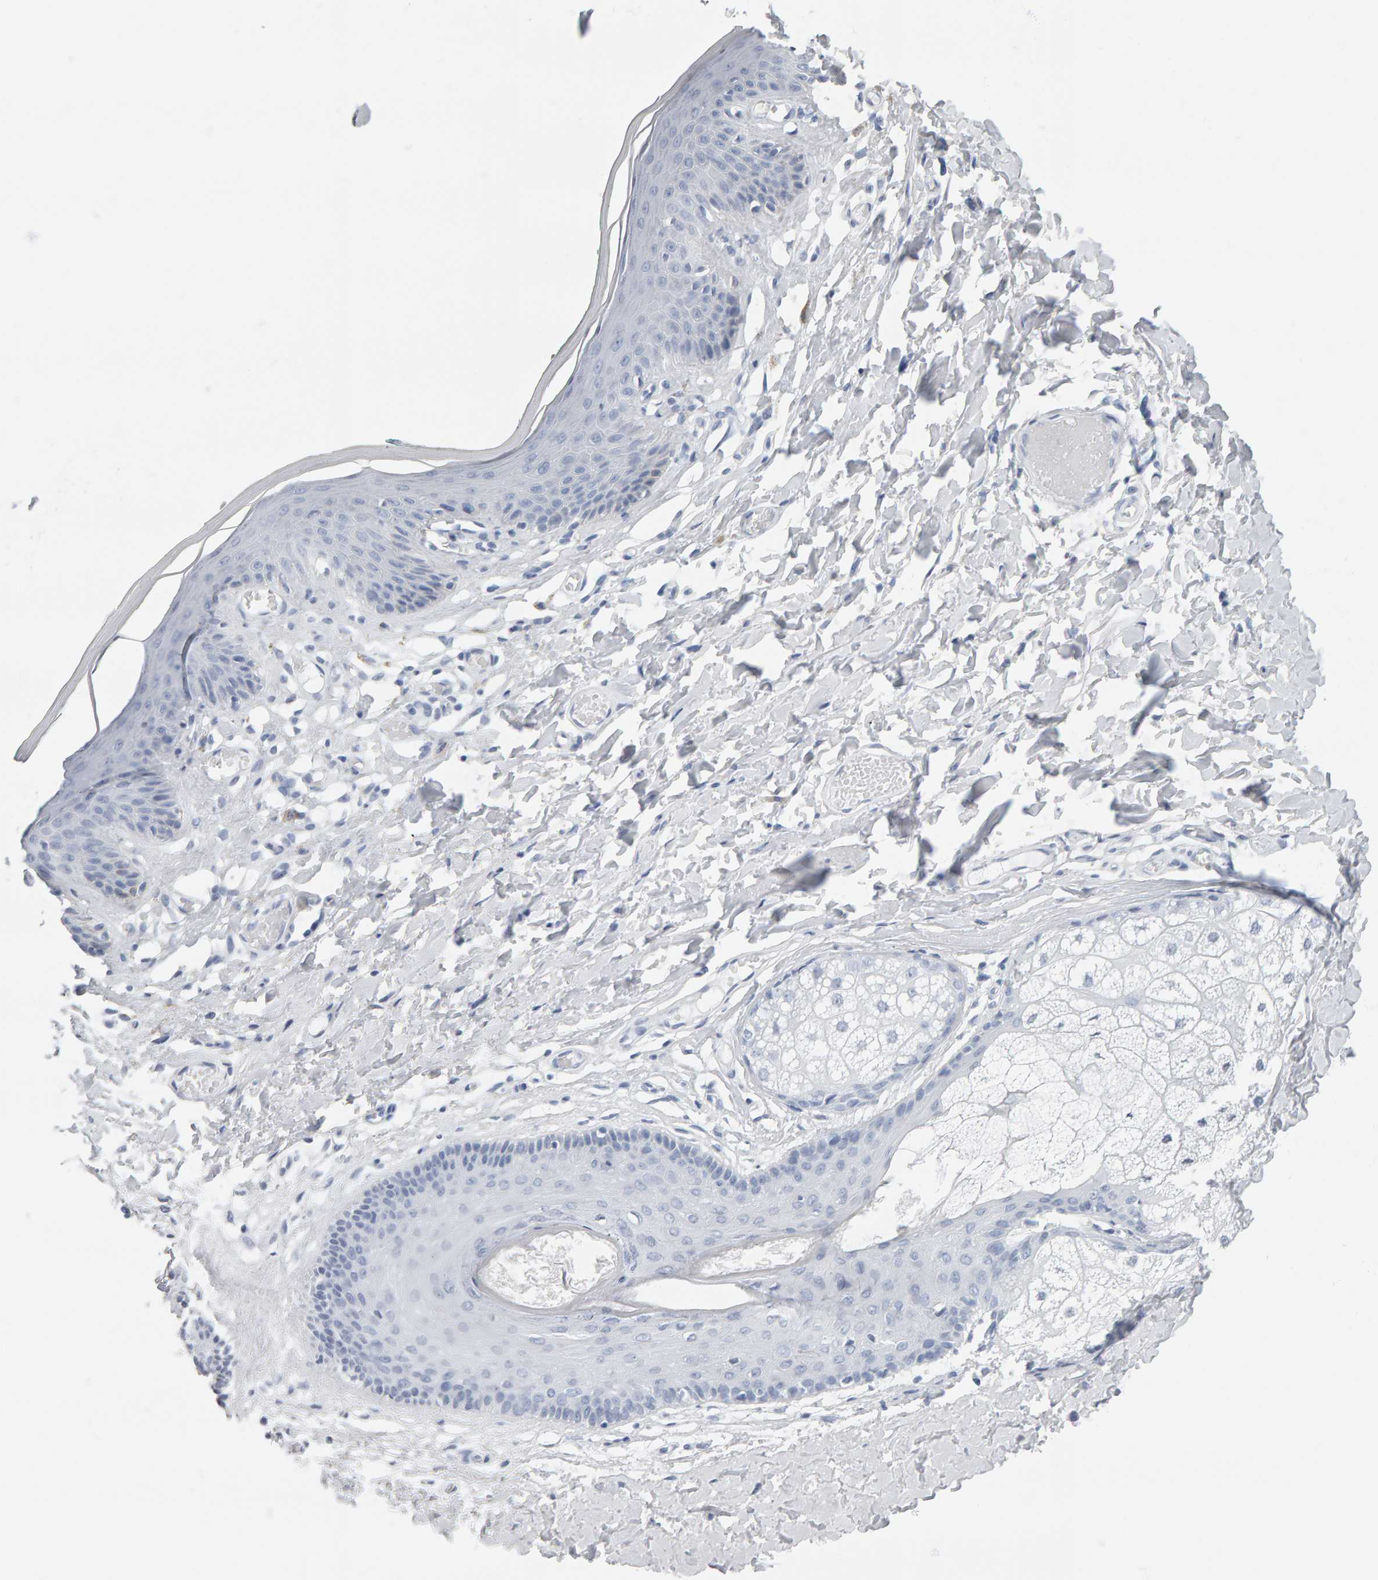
{"staining": {"intensity": "weak", "quantity": "<25%", "location": "cytoplasmic/membranous"}, "tissue": "skin", "cell_type": "Epidermal cells", "image_type": "normal", "snomed": [{"axis": "morphology", "description": "Normal tissue, NOS"}, {"axis": "topography", "description": "Vulva"}], "caption": "Immunohistochemistry of benign human skin exhibits no positivity in epidermal cells. (DAB (3,3'-diaminobenzidine) immunohistochemistry, high magnification).", "gene": "SPACA3", "patient": {"sex": "female", "age": 73}}